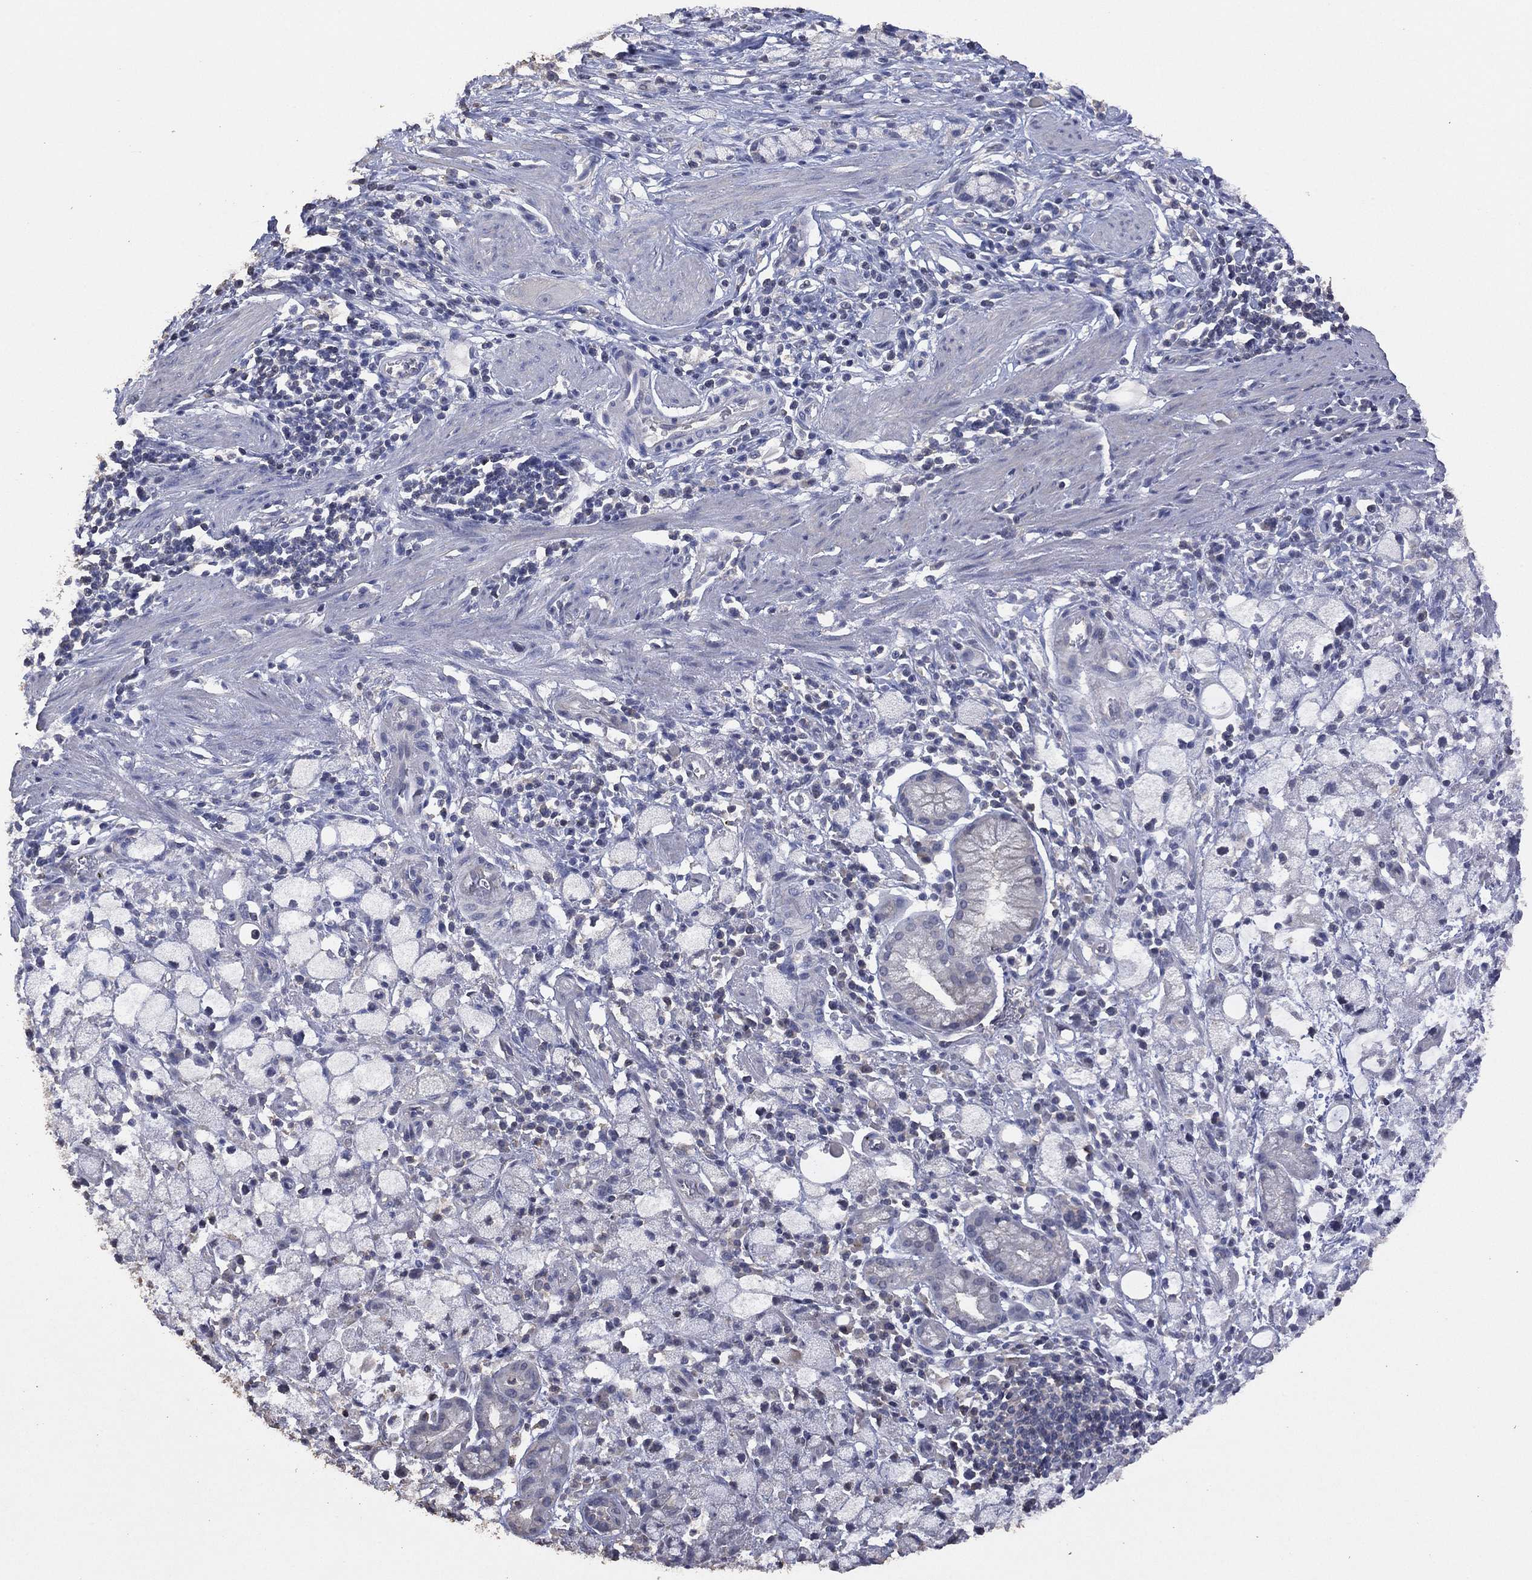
{"staining": {"intensity": "negative", "quantity": "none", "location": "none"}, "tissue": "stomach cancer", "cell_type": "Tumor cells", "image_type": "cancer", "snomed": [{"axis": "morphology", "description": "Adenocarcinoma, NOS"}, {"axis": "topography", "description": "Stomach"}], "caption": "This is an immunohistochemistry (IHC) photomicrograph of stomach adenocarcinoma. There is no staining in tumor cells.", "gene": "ADPRHL1", "patient": {"sex": "male", "age": 58}}